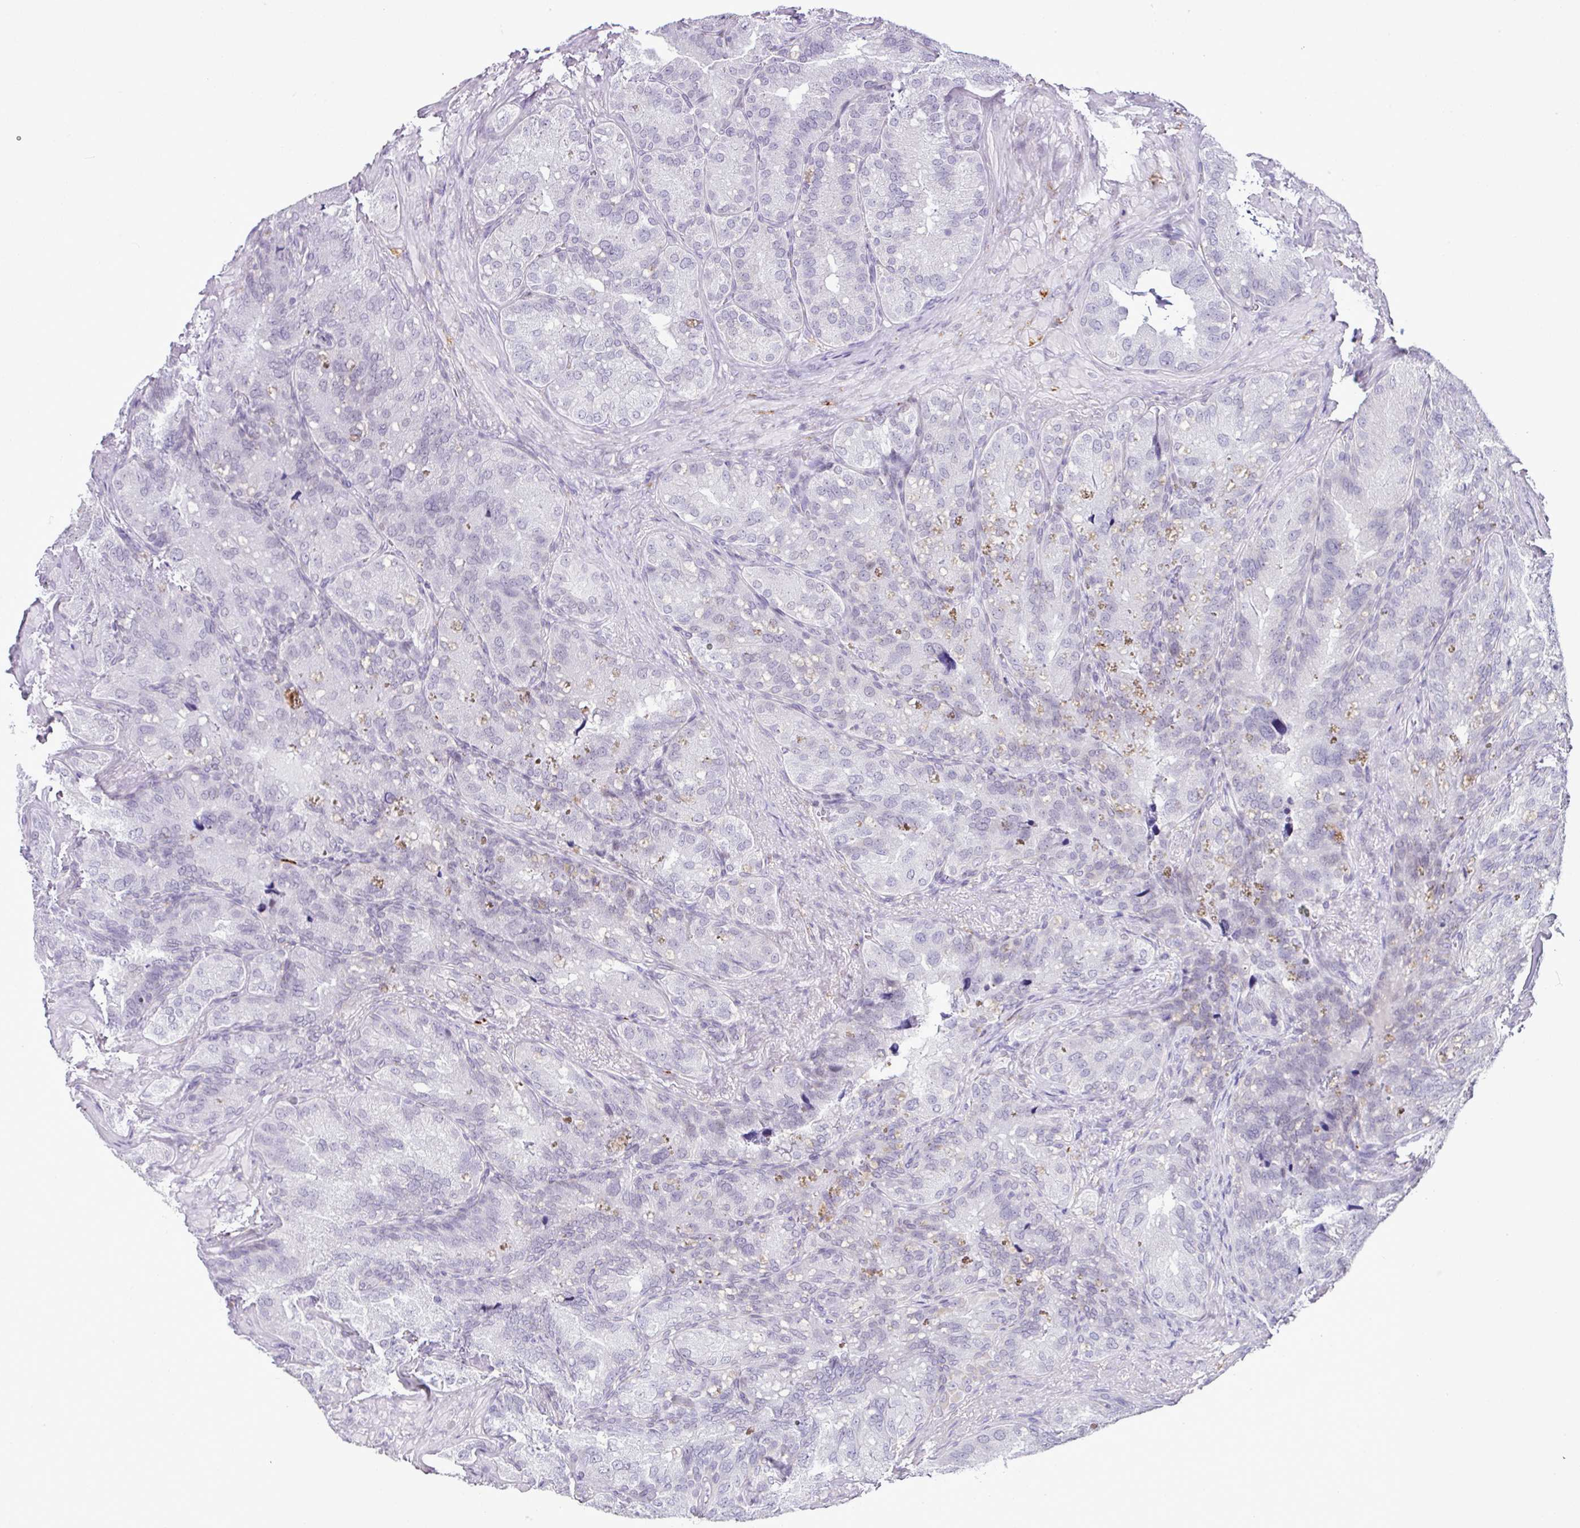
{"staining": {"intensity": "negative", "quantity": "none", "location": "none"}, "tissue": "seminal vesicle", "cell_type": "Glandular cells", "image_type": "normal", "snomed": [{"axis": "morphology", "description": "Normal tissue, NOS"}, {"axis": "topography", "description": "Seminal veicle"}], "caption": "Immunohistochemistry (IHC) micrograph of unremarkable seminal vesicle: human seminal vesicle stained with DAB displays no significant protein expression in glandular cells.", "gene": "CMTM5", "patient": {"sex": "male", "age": 69}}